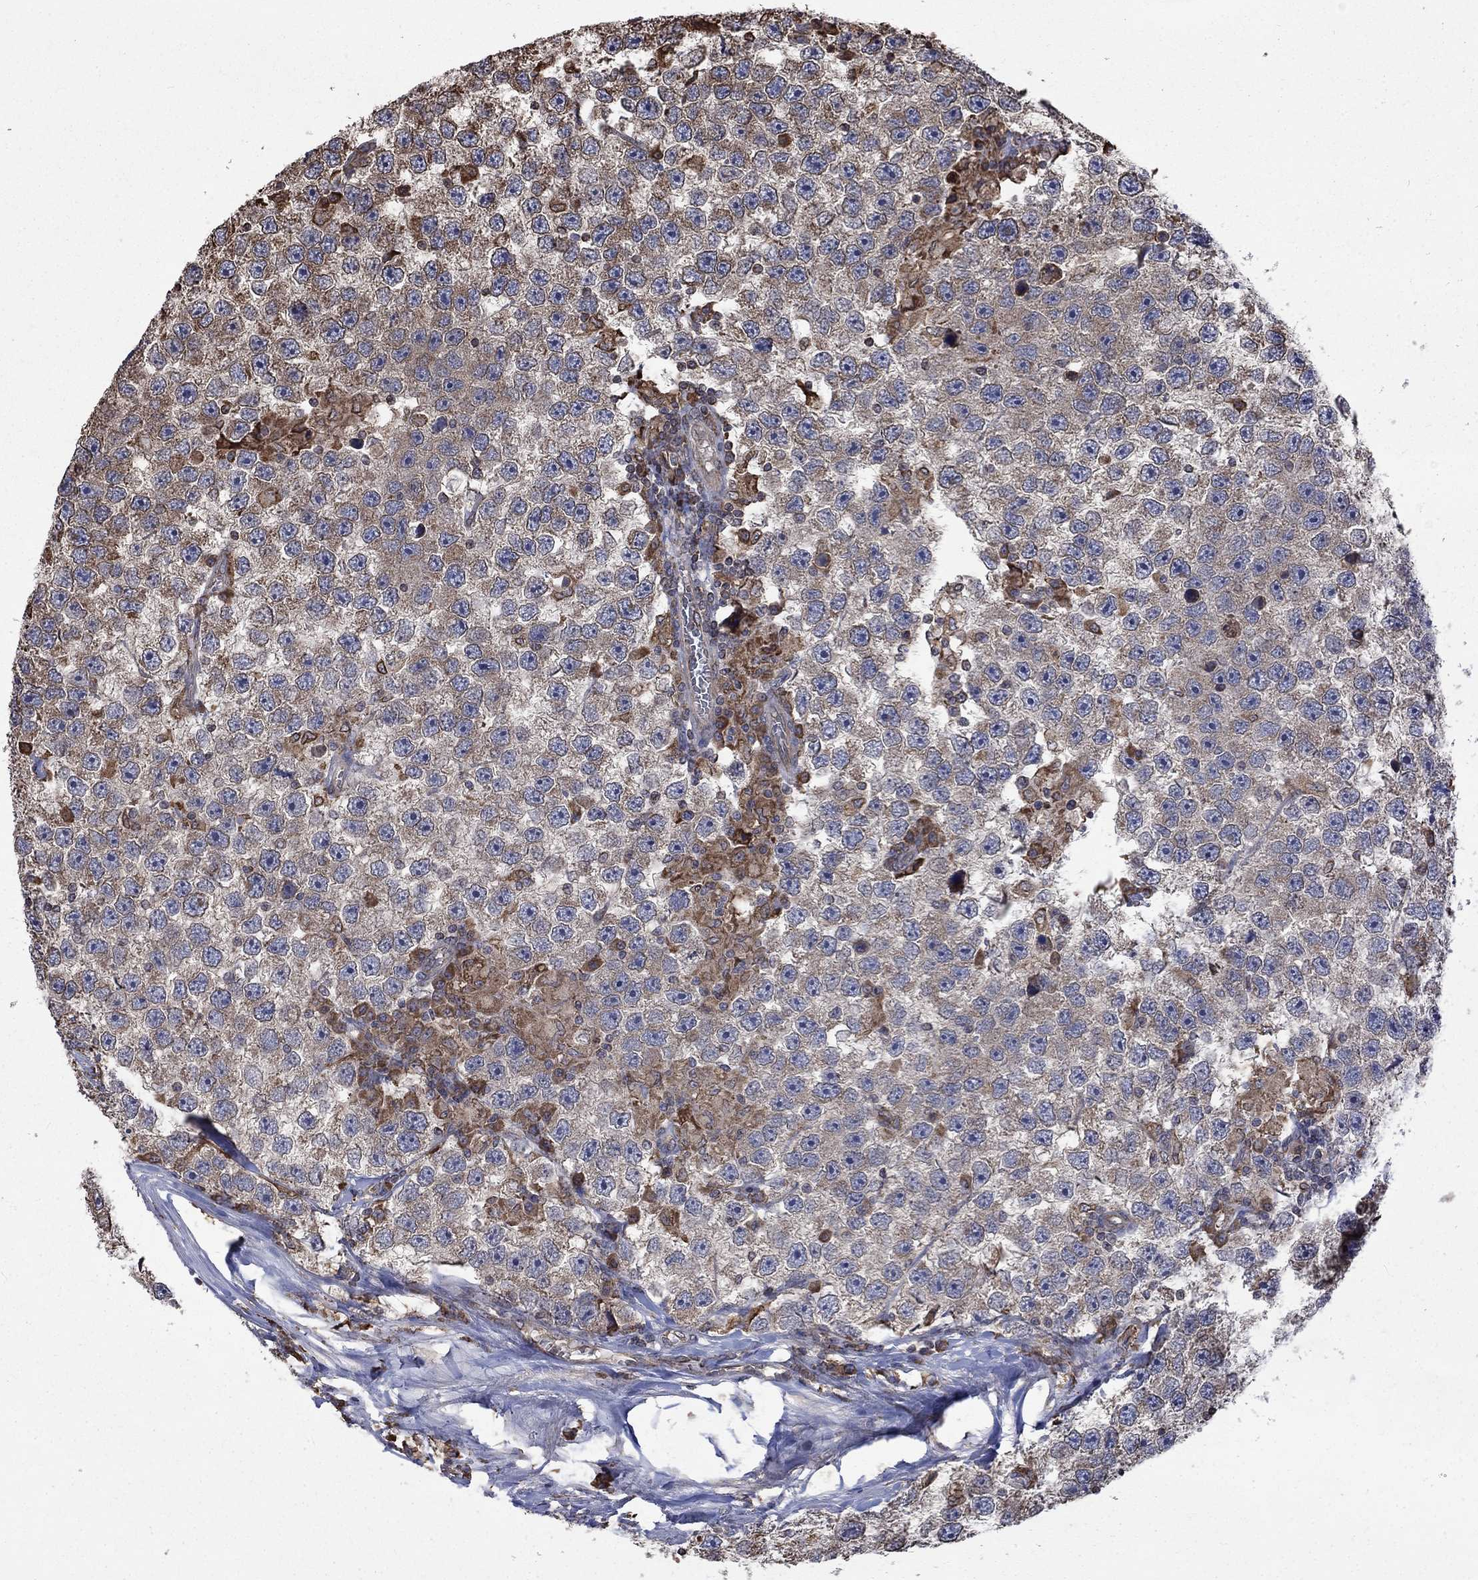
{"staining": {"intensity": "weak", "quantity": "<25%", "location": "cytoplasmic/membranous"}, "tissue": "testis cancer", "cell_type": "Tumor cells", "image_type": "cancer", "snomed": [{"axis": "morphology", "description": "Seminoma, NOS"}, {"axis": "topography", "description": "Testis"}], "caption": "Tumor cells are negative for brown protein staining in testis cancer.", "gene": "ESRRA", "patient": {"sex": "male", "age": 26}}